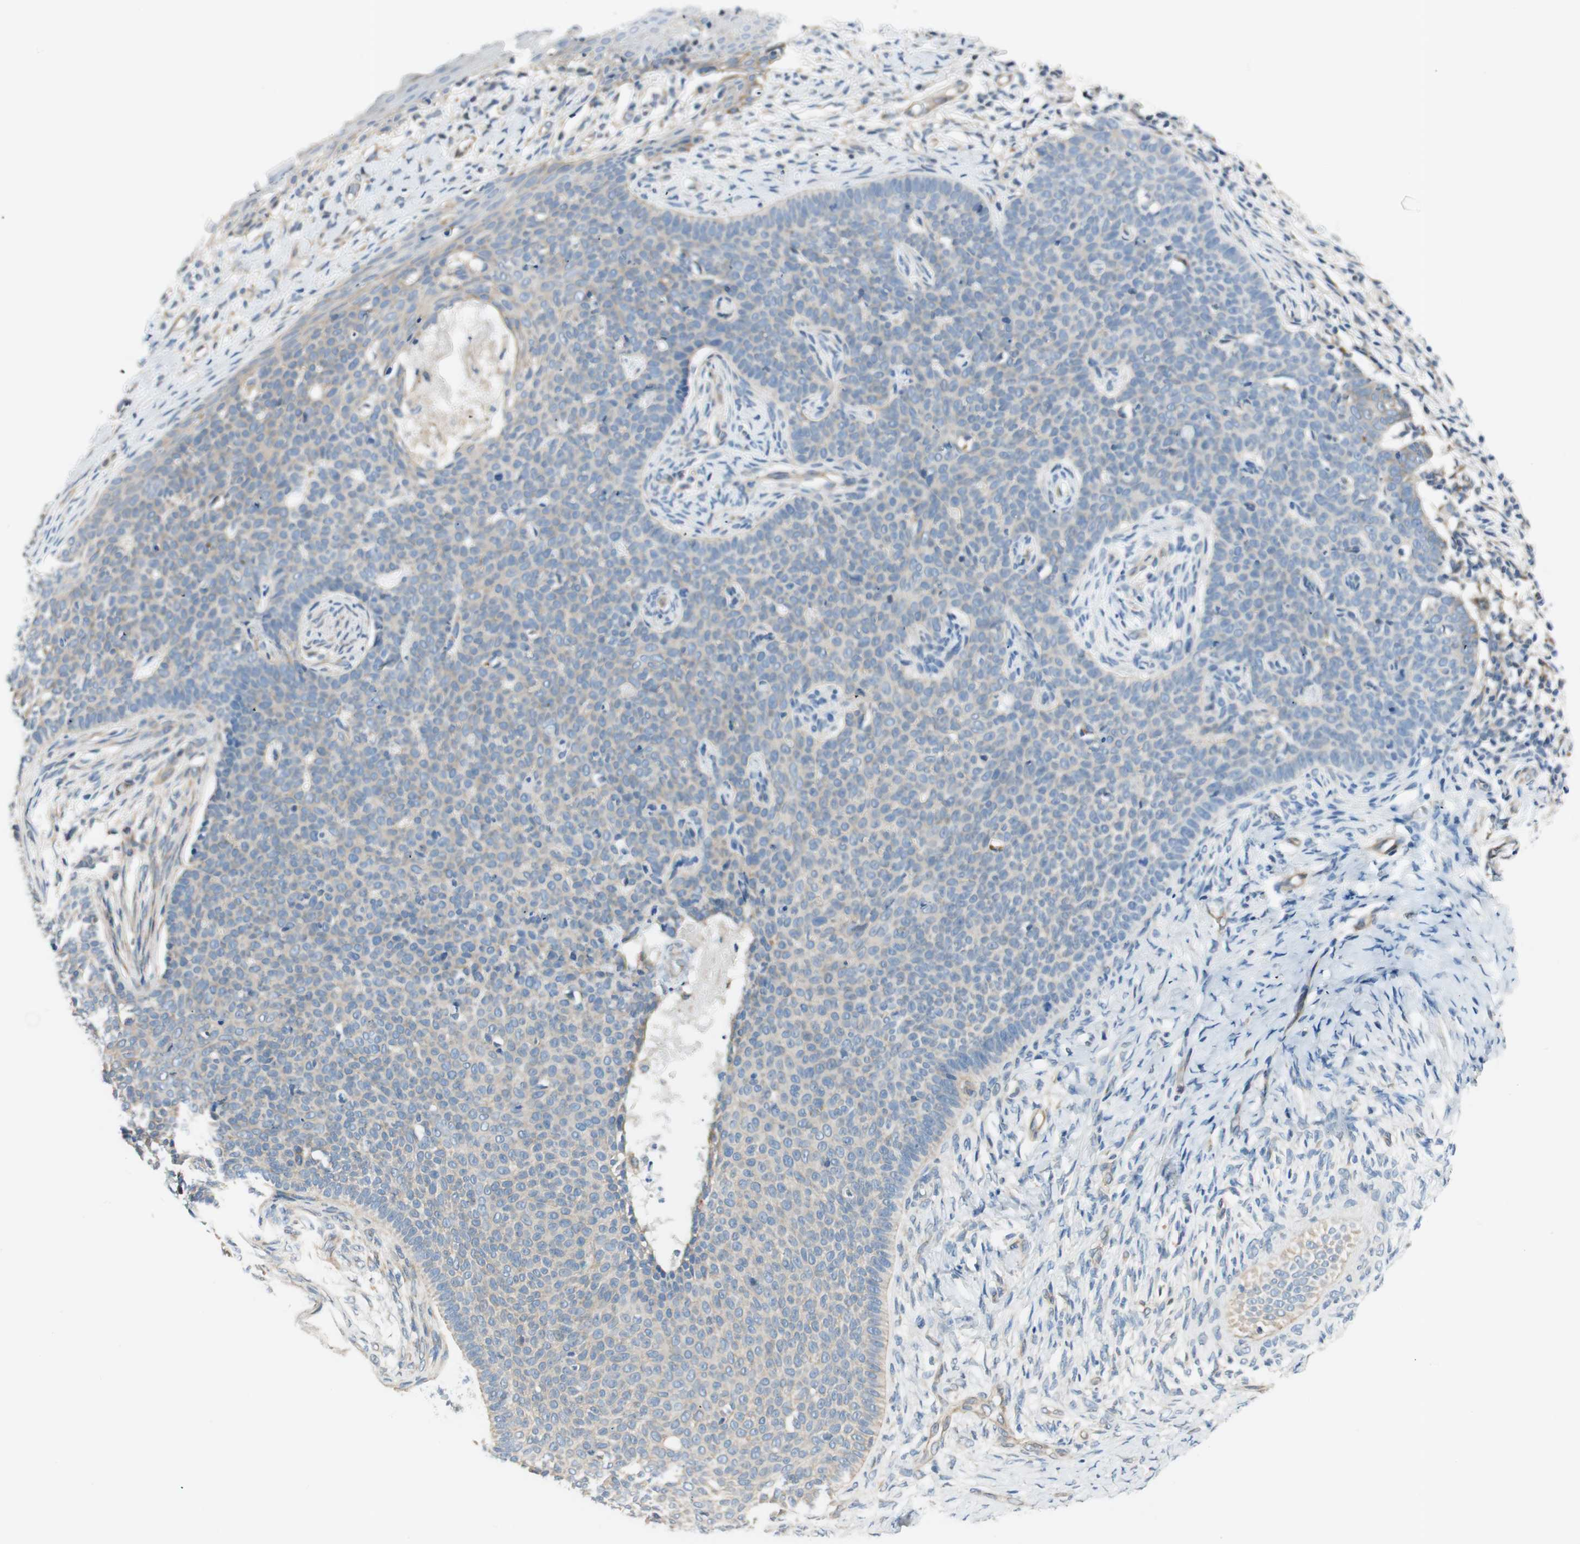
{"staining": {"intensity": "negative", "quantity": "none", "location": "none"}, "tissue": "skin cancer", "cell_type": "Tumor cells", "image_type": "cancer", "snomed": [{"axis": "morphology", "description": "Normal tissue, NOS"}, {"axis": "morphology", "description": "Basal cell carcinoma"}, {"axis": "topography", "description": "Skin"}], "caption": "Image shows no significant protein expression in tumor cells of skin cancer.", "gene": "CDK3", "patient": {"sex": "male", "age": 87}}